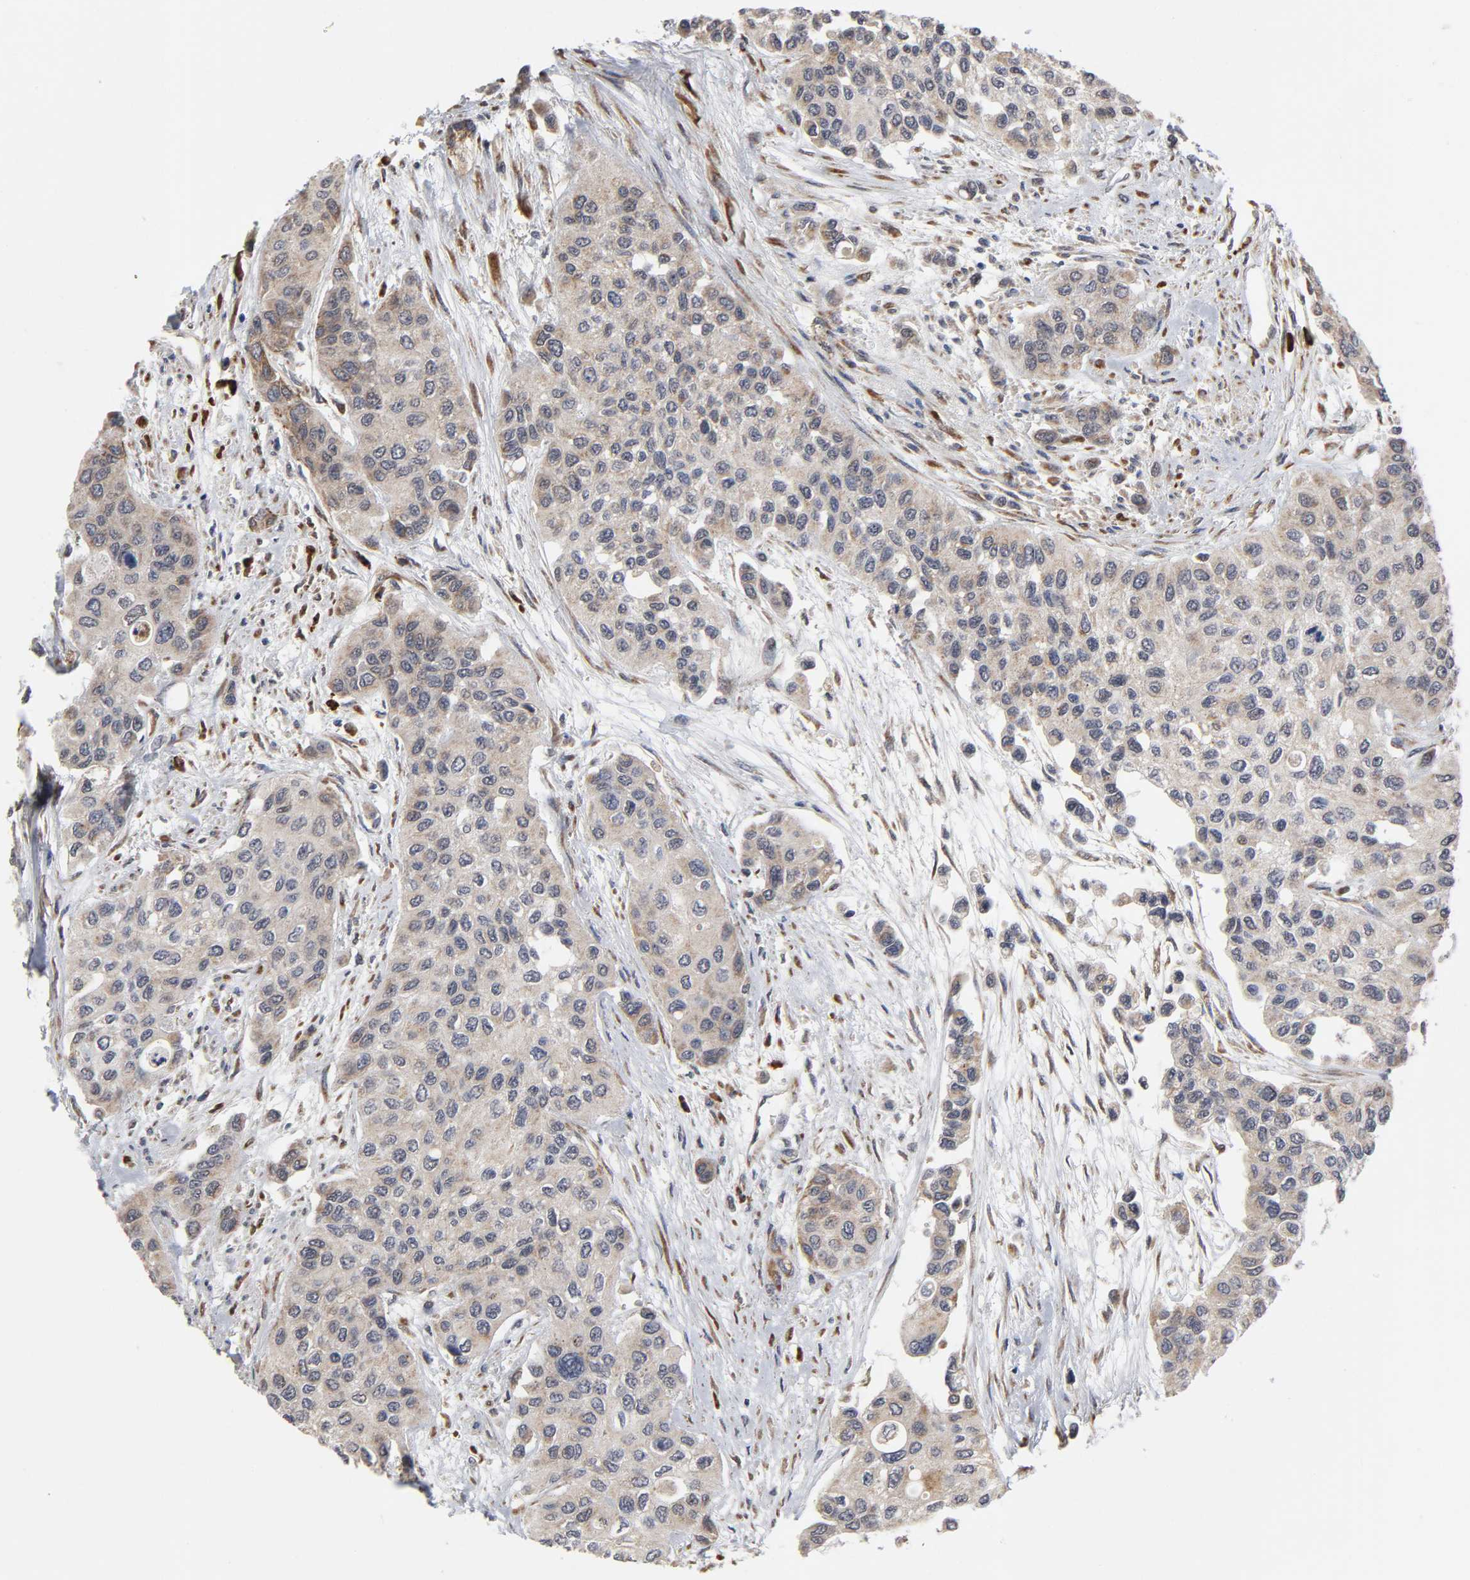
{"staining": {"intensity": "moderate", "quantity": ">75%", "location": "cytoplasmic/membranous"}, "tissue": "urothelial cancer", "cell_type": "Tumor cells", "image_type": "cancer", "snomed": [{"axis": "morphology", "description": "Urothelial carcinoma, High grade"}, {"axis": "topography", "description": "Urinary bladder"}], "caption": "DAB (3,3'-diaminobenzidine) immunohistochemical staining of high-grade urothelial carcinoma reveals moderate cytoplasmic/membranous protein positivity in approximately >75% of tumor cells.", "gene": "SLC30A9", "patient": {"sex": "female", "age": 56}}